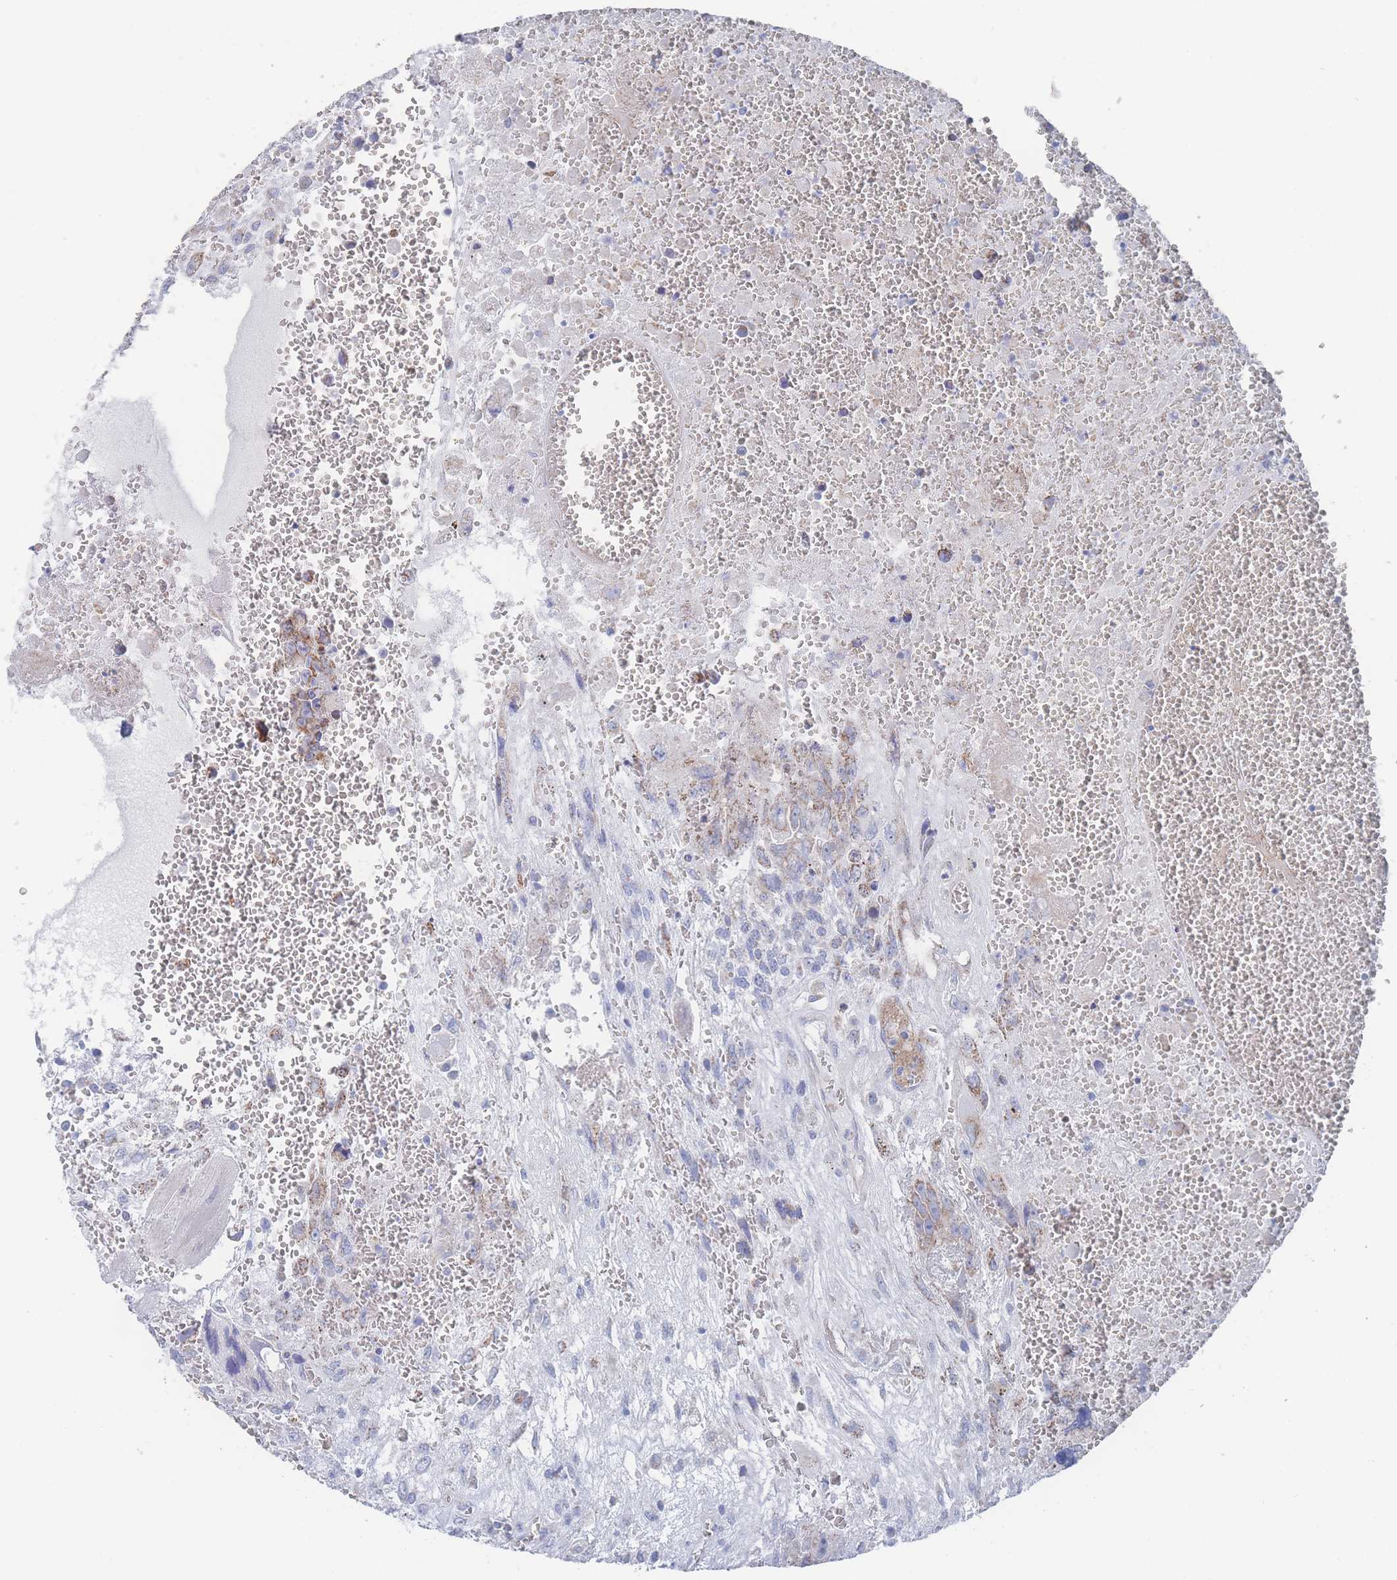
{"staining": {"intensity": "moderate", "quantity": "<25%", "location": "cytoplasmic/membranous"}, "tissue": "testis cancer", "cell_type": "Tumor cells", "image_type": "cancer", "snomed": [{"axis": "morphology", "description": "Carcinoma, Embryonal, NOS"}, {"axis": "topography", "description": "Testis"}], "caption": "Immunohistochemical staining of testis cancer displays moderate cytoplasmic/membranous protein positivity in about <25% of tumor cells. (Stains: DAB in brown, nuclei in blue, Microscopy: brightfield microscopy at high magnification).", "gene": "SNPH", "patient": {"sex": "male", "age": 28}}